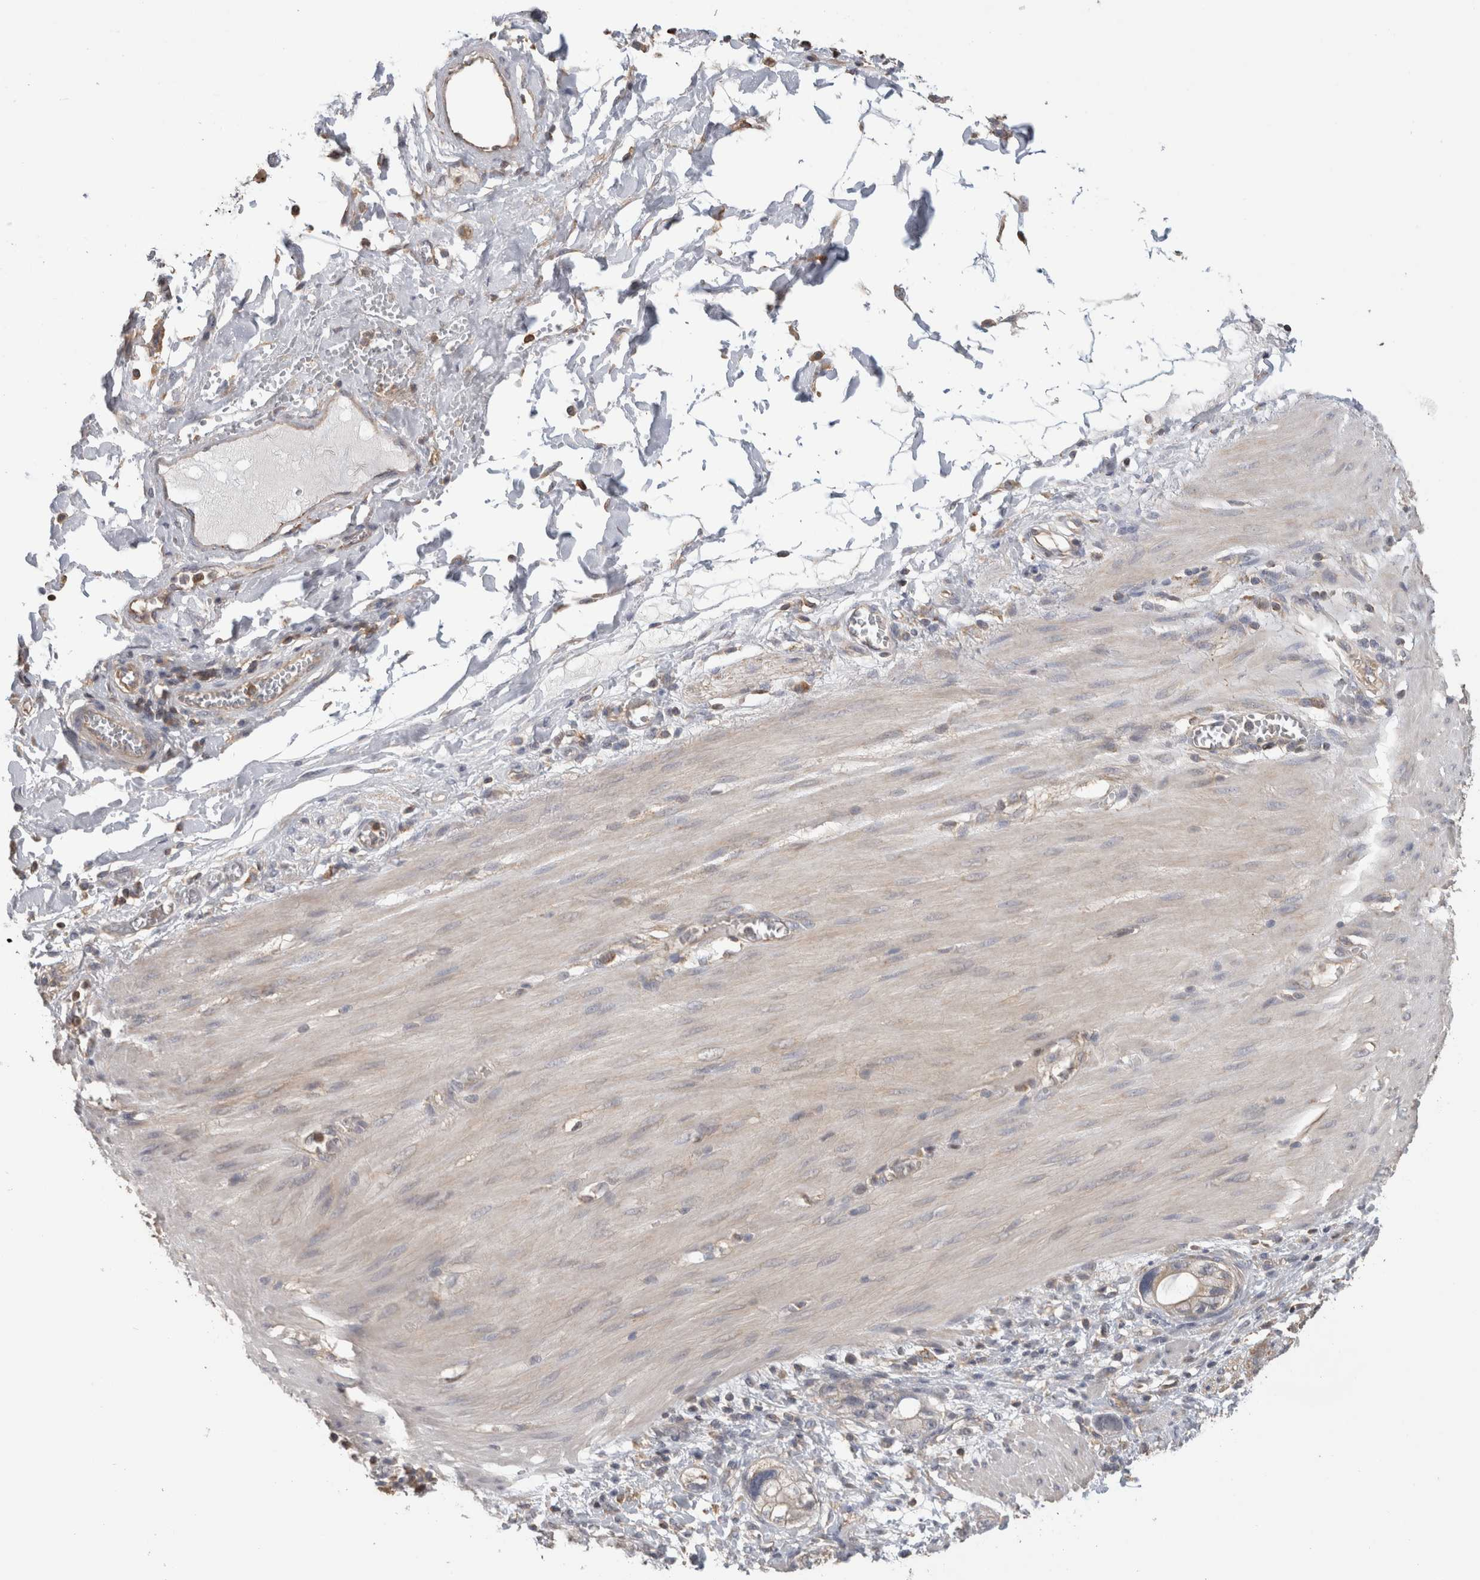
{"staining": {"intensity": "weak", "quantity": ">75%", "location": "cytoplasmic/membranous"}, "tissue": "stomach cancer", "cell_type": "Tumor cells", "image_type": "cancer", "snomed": [{"axis": "morphology", "description": "Adenocarcinoma, NOS"}, {"axis": "topography", "description": "Stomach"}, {"axis": "topography", "description": "Stomach, lower"}], "caption": "IHC image of stomach cancer (adenocarcinoma) stained for a protein (brown), which demonstrates low levels of weak cytoplasmic/membranous positivity in about >75% of tumor cells.", "gene": "IMMP2L", "patient": {"sex": "female", "age": 48}}